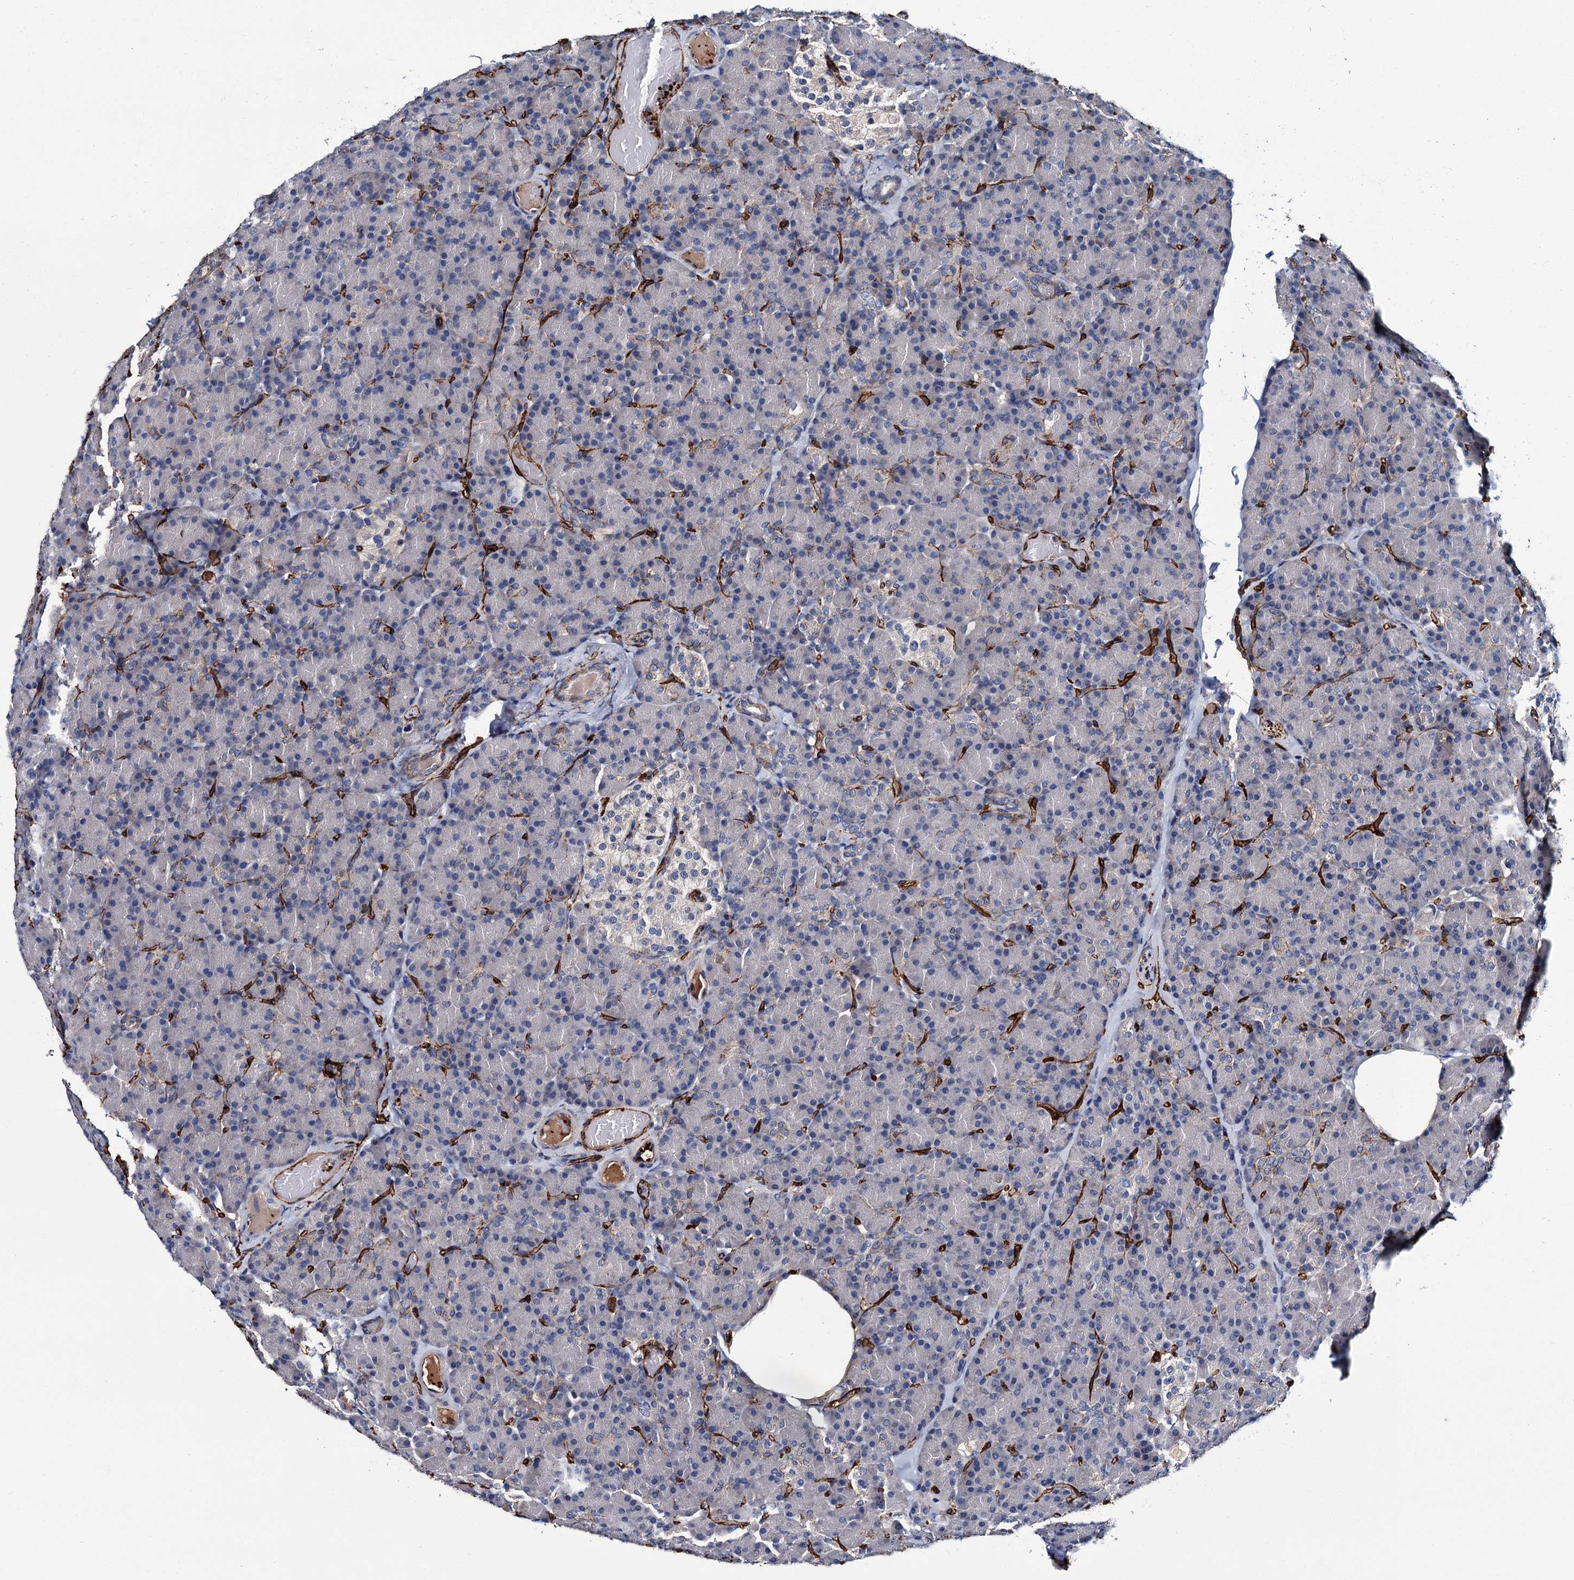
{"staining": {"intensity": "moderate", "quantity": "<25%", "location": "cytoplasmic/membranous"}, "tissue": "pancreas", "cell_type": "Exocrine glandular cells", "image_type": "normal", "snomed": [{"axis": "morphology", "description": "Normal tissue, NOS"}, {"axis": "topography", "description": "Pancreas"}], "caption": "DAB immunohistochemical staining of unremarkable human pancreas shows moderate cytoplasmic/membranous protein positivity in approximately <25% of exocrine glandular cells. The protein is shown in brown color, while the nuclei are stained blue.", "gene": "CACNA1C", "patient": {"sex": "female", "age": 43}}